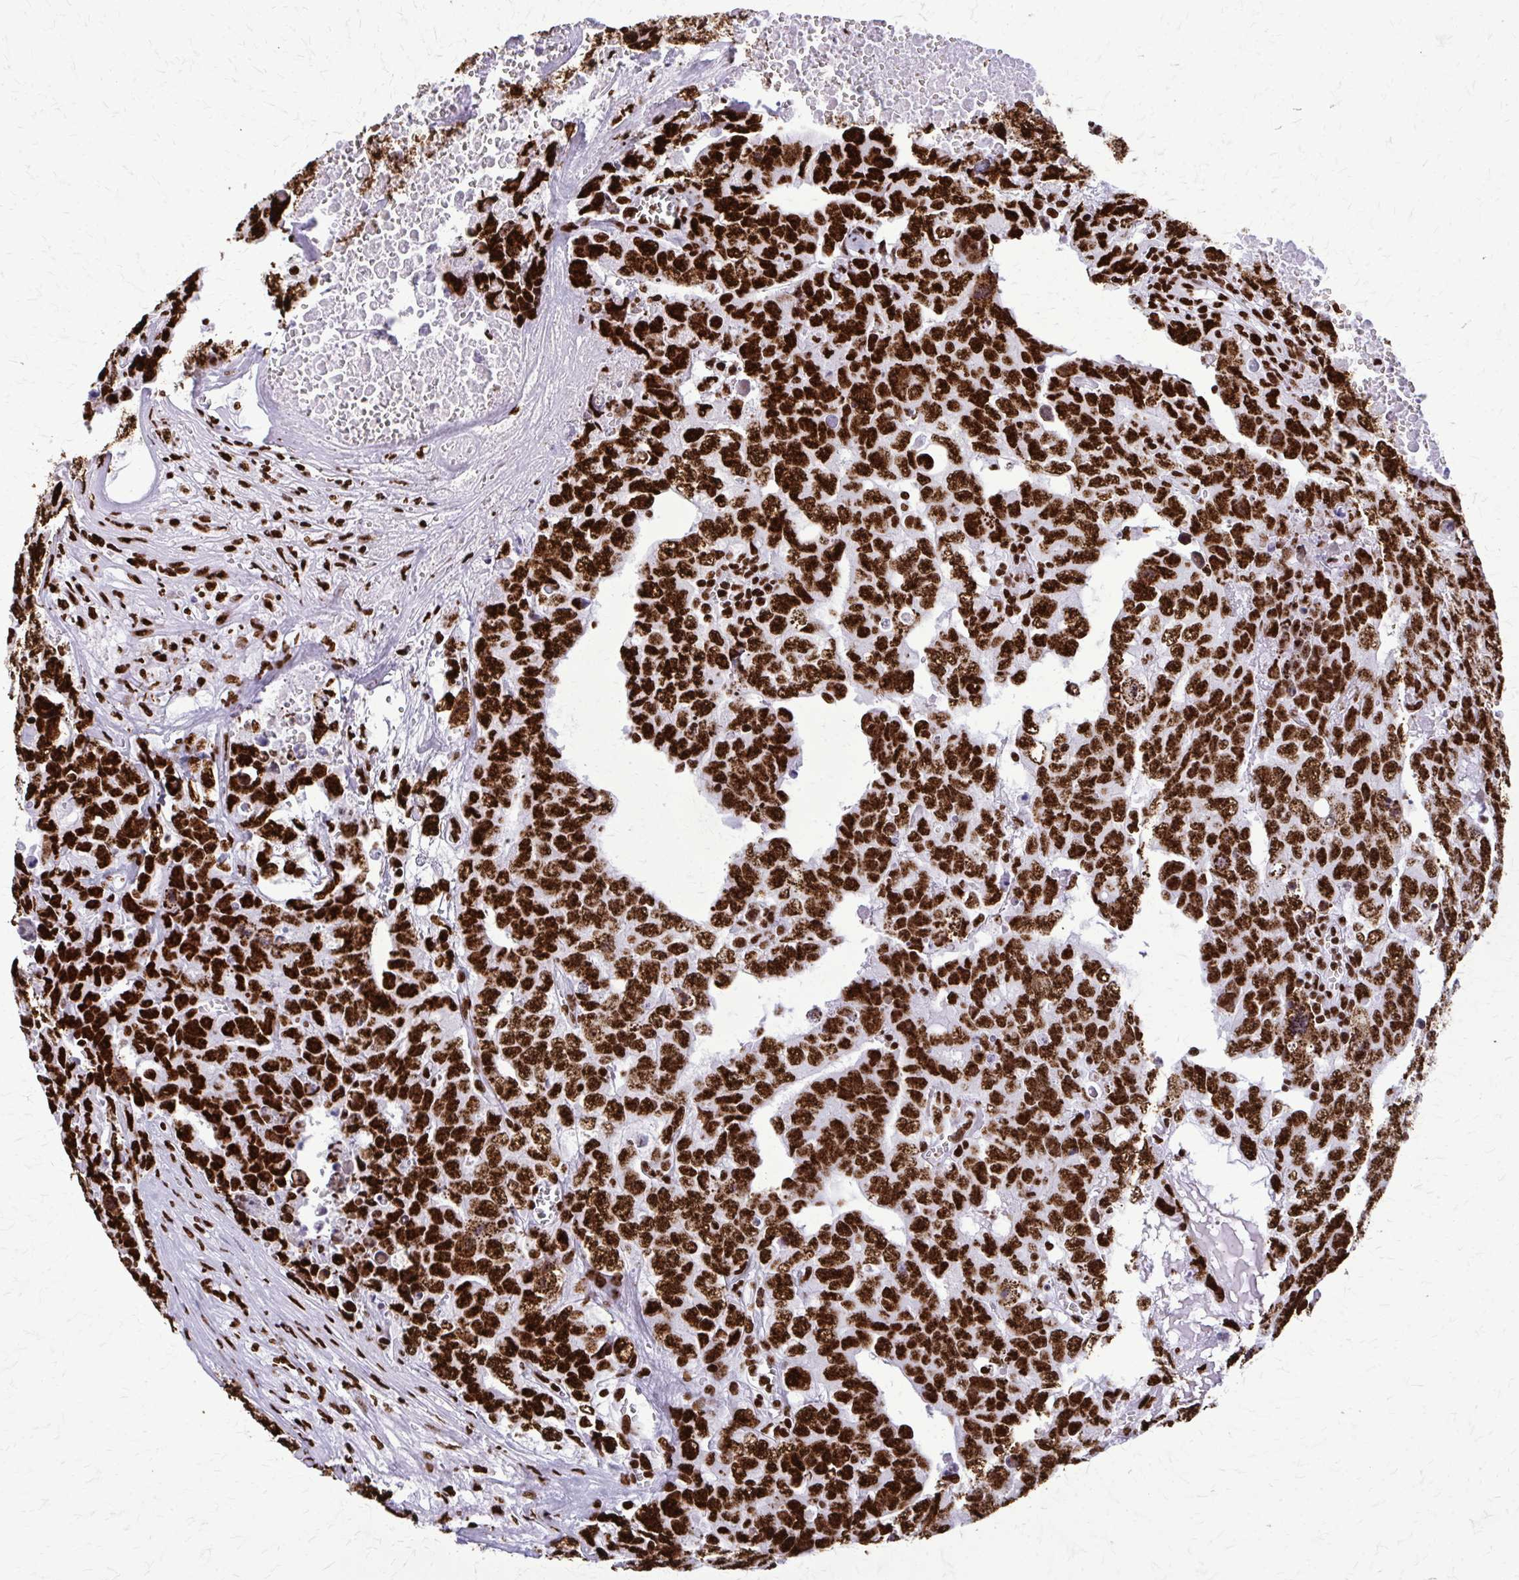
{"staining": {"intensity": "strong", "quantity": ">75%", "location": "nuclear"}, "tissue": "testis cancer", "cell_type": "Tumor cells", "image_type": "cancer", "snomed": [{"axis": "morphology", "description": "Carcinoma, Embryonal, NOS"}, {"axis": "topography", "description": "Testis"}], "caption": "This is a micrograph of IHC staining of testis cancer (embryonal carcinoma), which shows strong staining in the nuclear of tumor cells.", "gene": "SFPQ", "patient": {"sex": "male", "age": 24}}